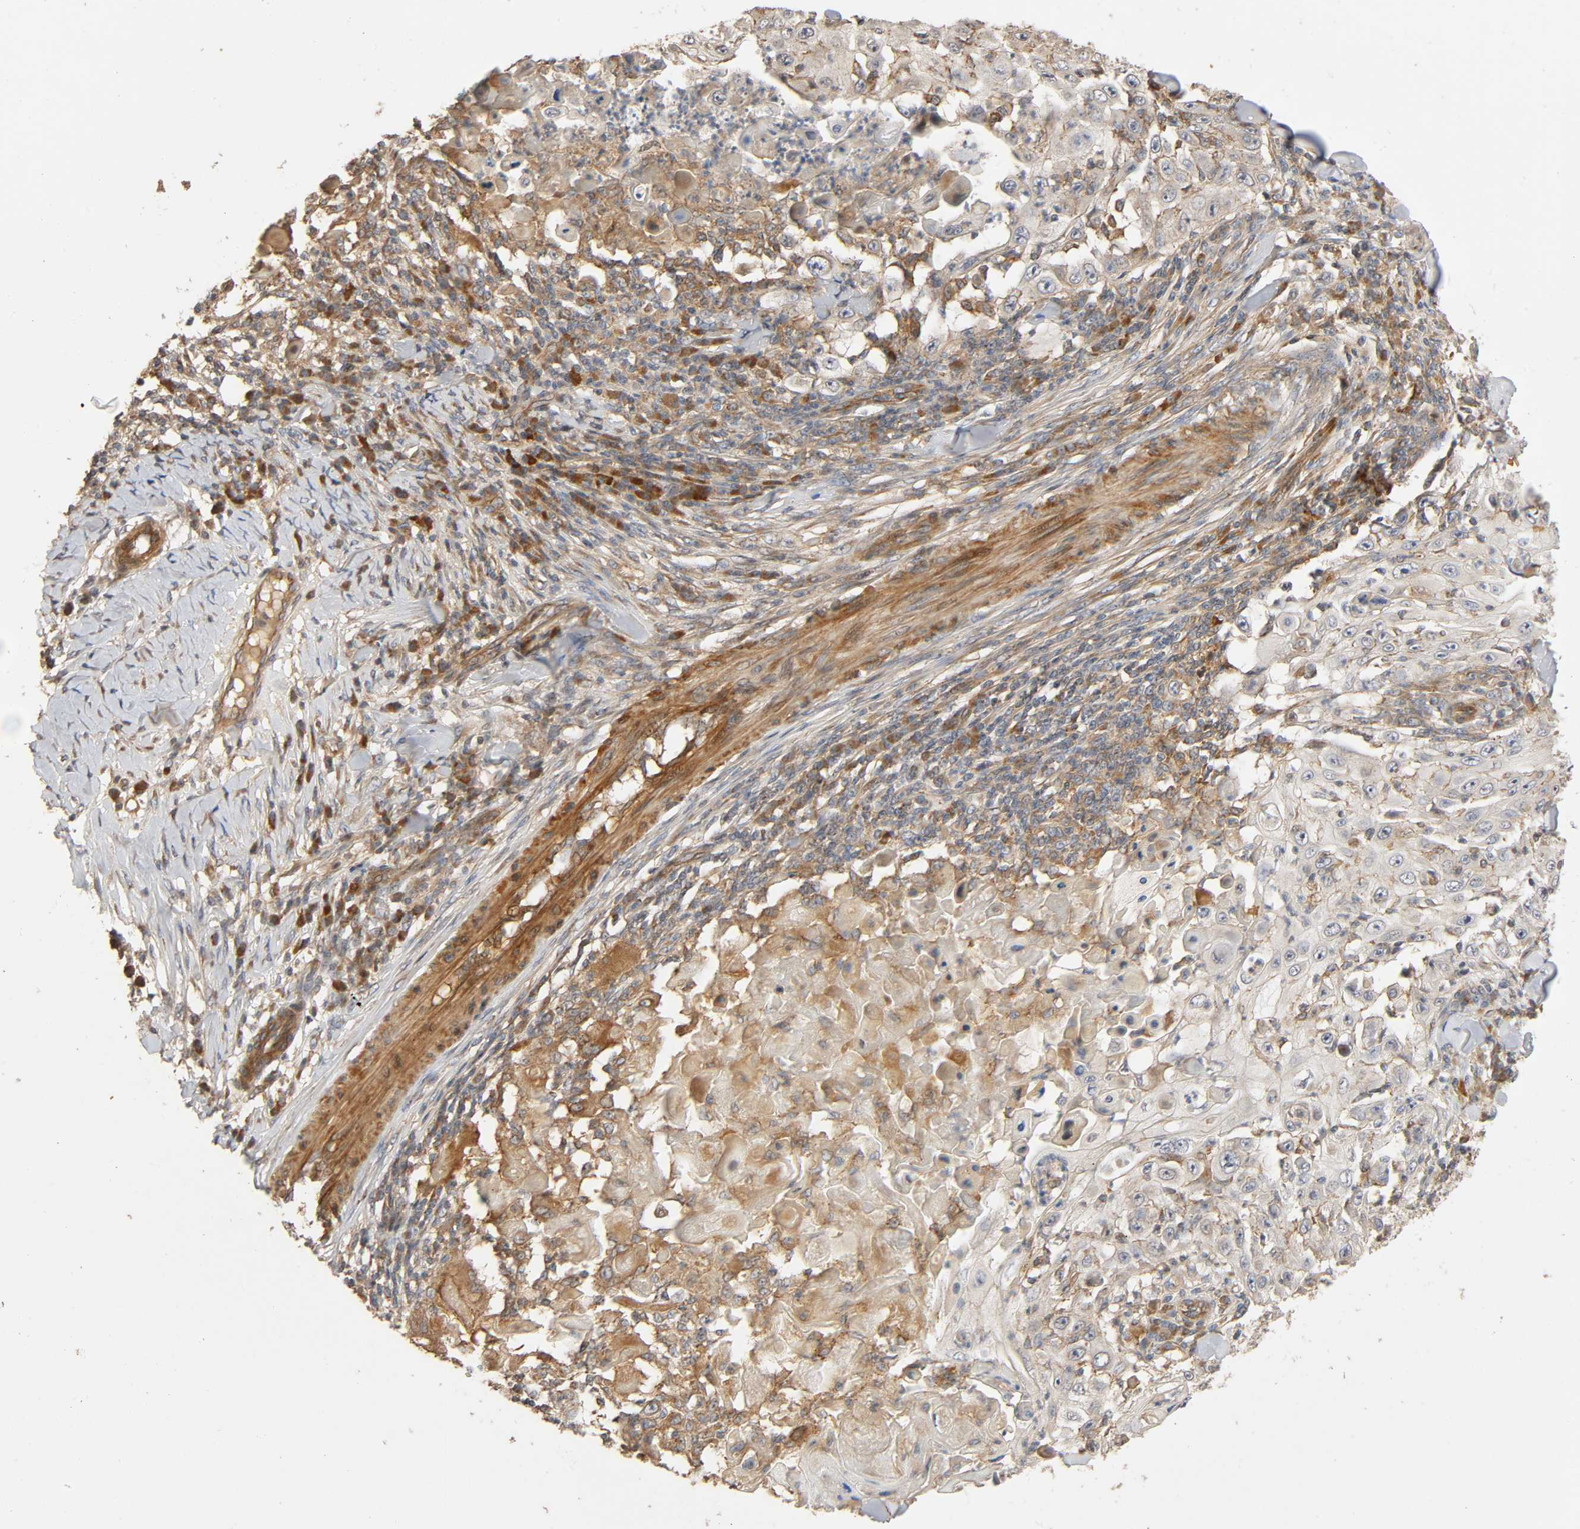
{"staining": {"intensity": "negative", "quantity": "none", "location": "none"}, "tissue": "skin cancer", "cell_type": "Tumor cells", "image_type": "cancer", "snomed": [{"axis": "morphology", "description": "Squamous cell carcinoma, NOS"}, {"axis": "topography", "description": "Skin"}], "caption": "The IHC micrograph has no significant positivity in tumor cells of squamous cell carcinoma (skin) tissue. Brightfield microscopy of IHC stained with DAB (3,3'-diaminobenzidine) (brown) and hematoxylin (blue), captured at high magnification.", "gene": "SGSM1", "patient": {"sex": "male", "age": 86}}